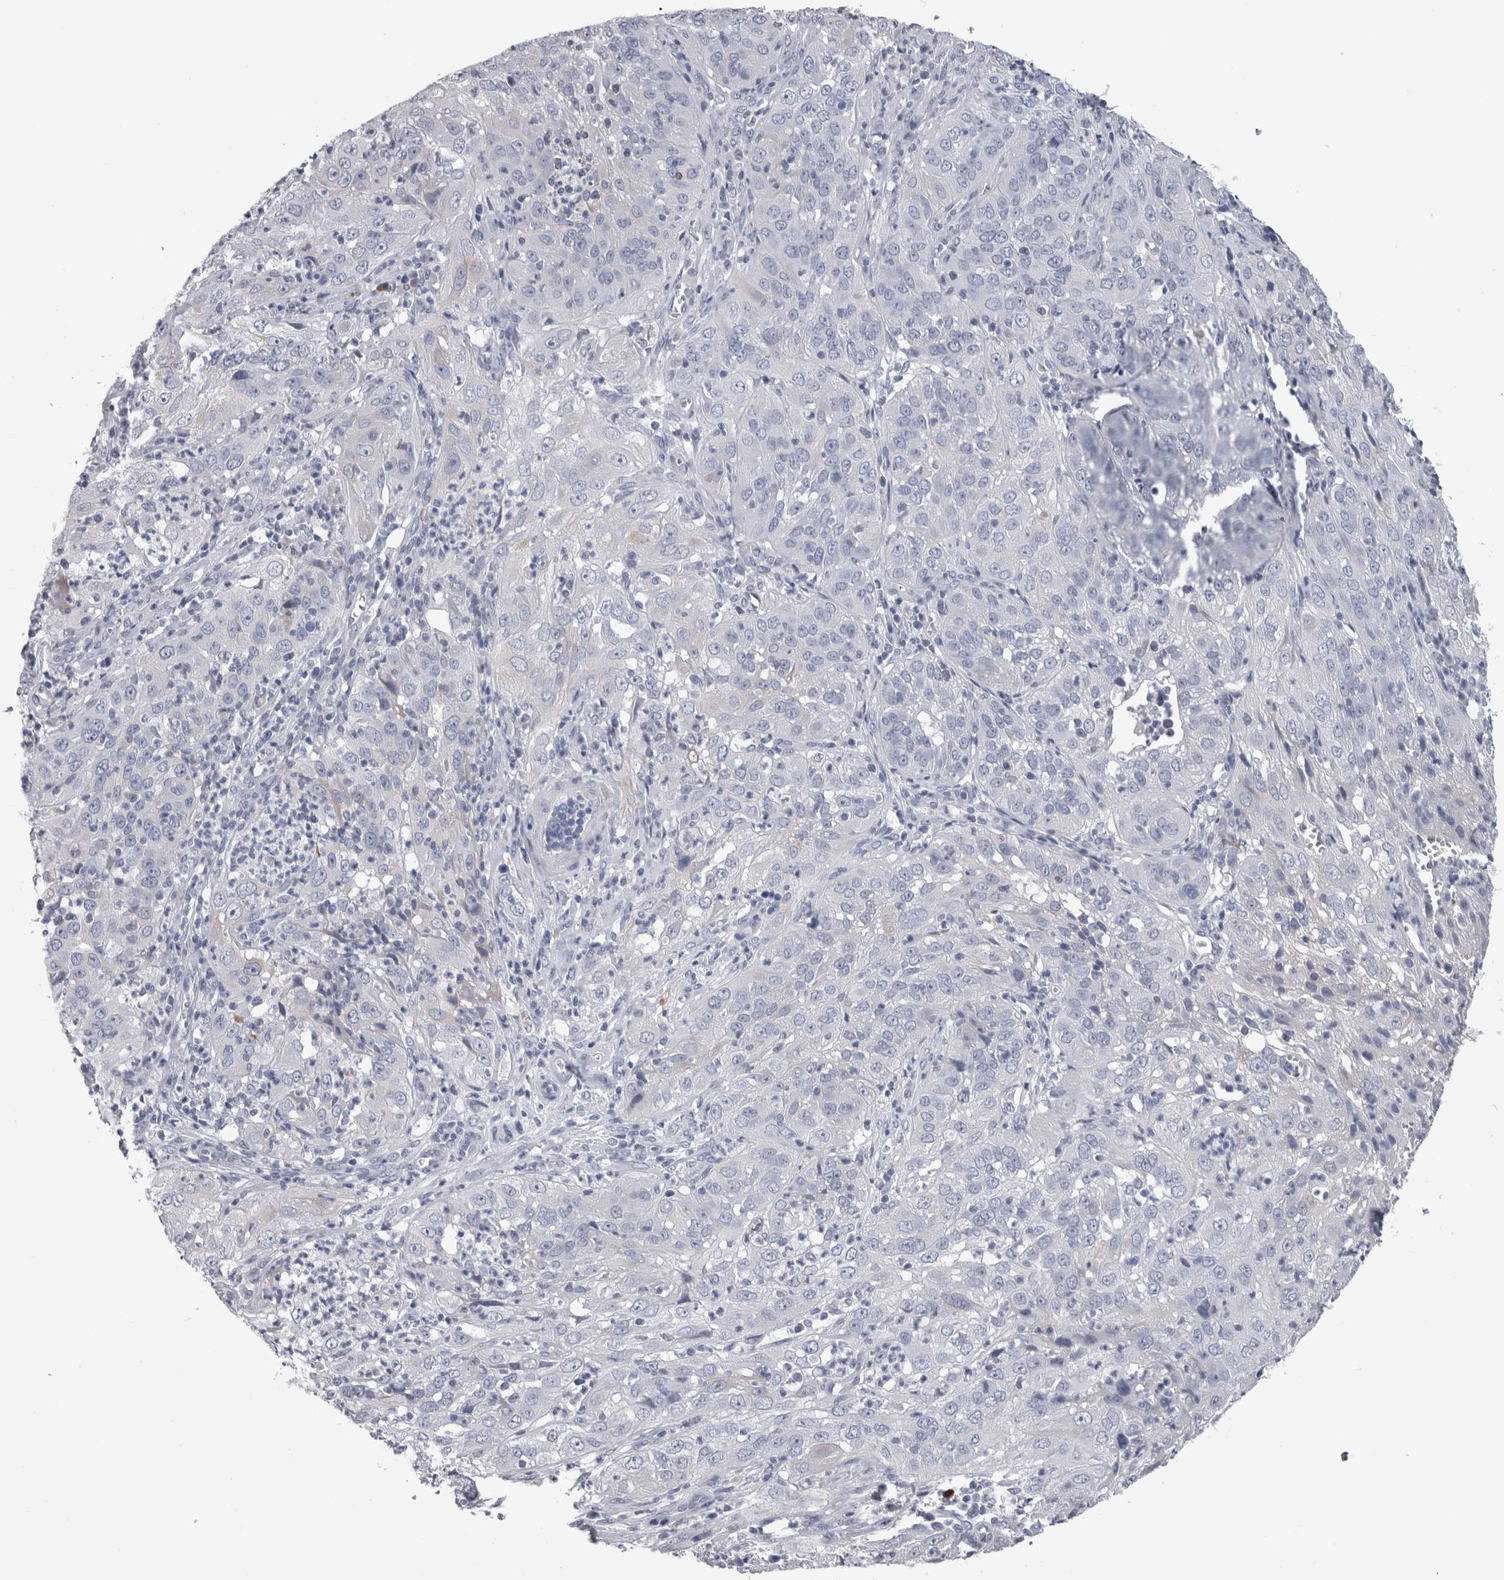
{"staining": {"intensity": "negative", "quantity": "none", "location": "none"}, "tissue": "cervical cancer", "cell_type": "Tumor cells", "image_type": "cancer", "snomed": [{"axis": "morphology", "description": "Squamous cell carcinoma, NOS"}, {"axis": "topography", "description": "Cervix"}], "caption": "DAB immunohistochemical staining of human cervical cancer demonstrates no significant expression in tumor cells.", "gene": "AFMID", "patient": {"sex": "female", "age": 32}}